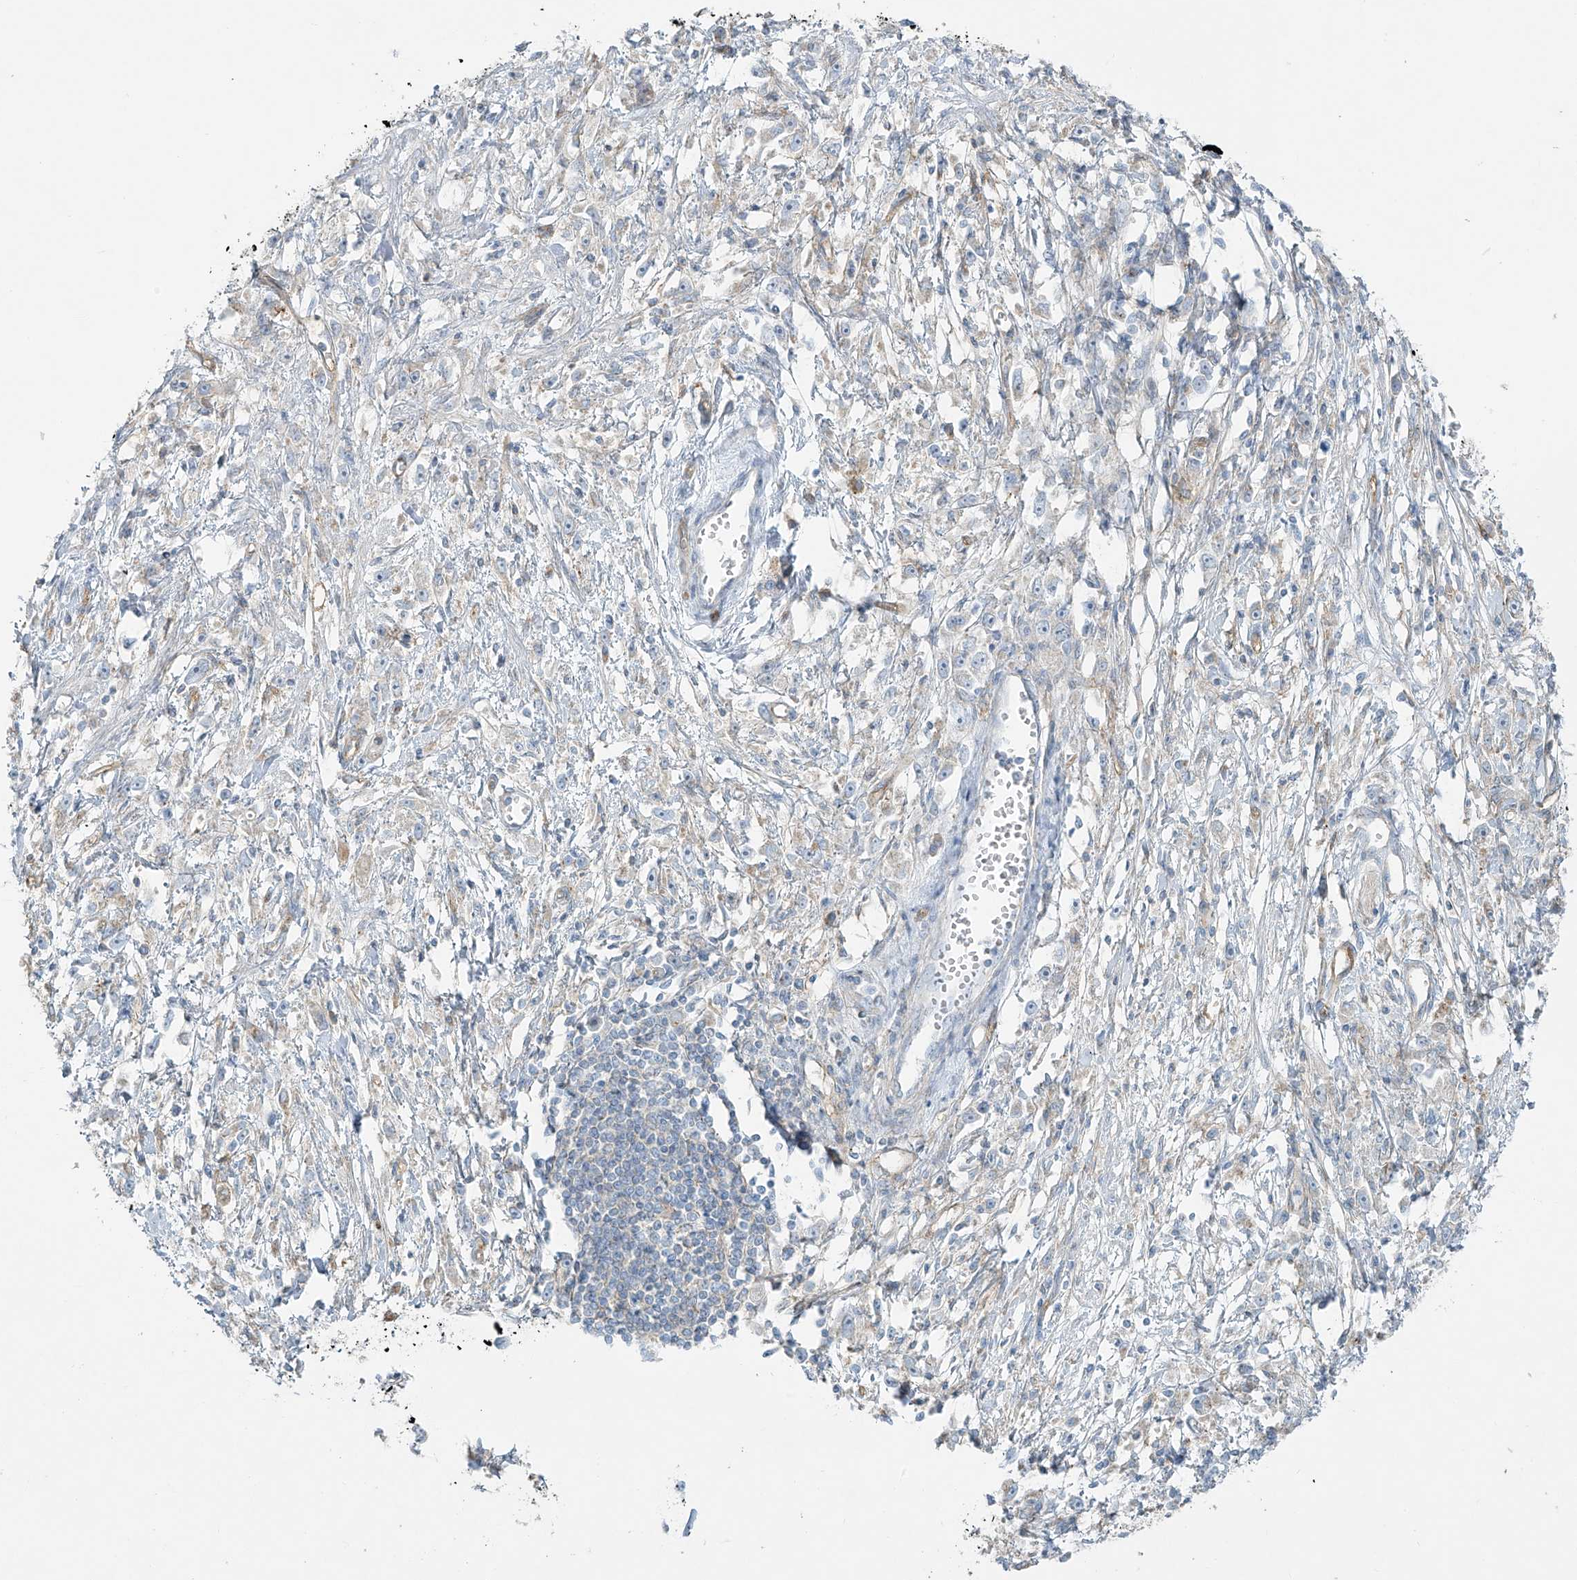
{"staining": {"intensity": "negative", "quantity": "none", "location": "none"}, "tissue": "stomach cancer", "cell_type": "Tumor cells", "image_type": "cancer", "snomed": [{"axis": "morphology", "description": "Adenocarcinoma, NOS"}, {"axis": "topography", "description": "Stomach"}], "caption": "DAB (3,3'-diaminobenzidine) immunohistochemical staining of adenocarcinoma (stomach) displays no significant positivity in tumor cells. (Immunohistochemistry (ihc), brightfield microscopy, high magnification).", "gene": "VAMP5", "patient": {"sex": "female", "age": 59}}